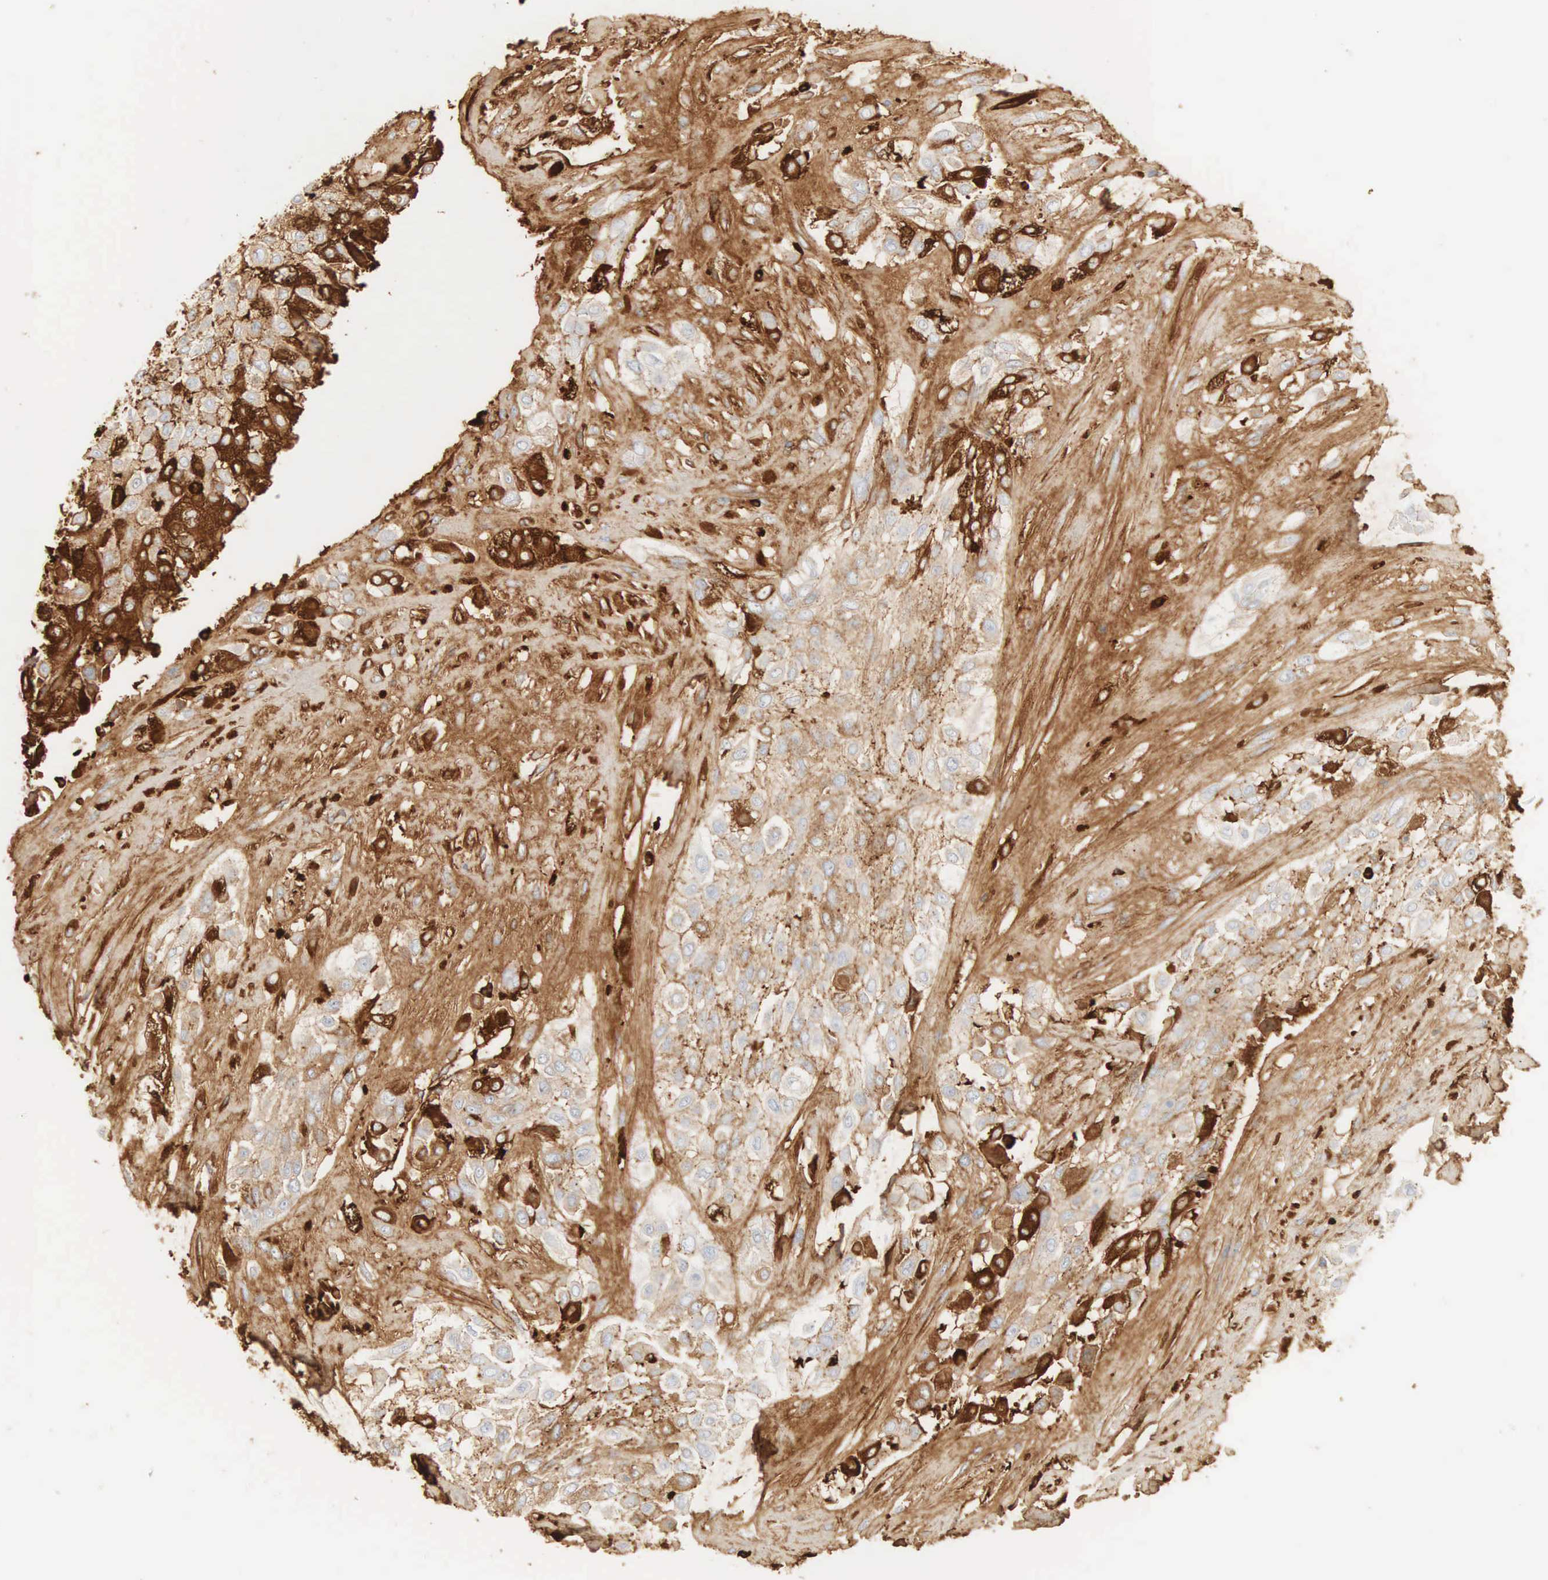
{"staining": {"intensity": "moderate", "quantity": "25%-75%", "location": "cytoplasmic/membranous"}, "tissue": "urothelial cancer", "cell_type": "Tumor cells", "image_type": "cancer", "snomed": [{"axis": "morphology", "description": "Urothelial carcinoma, High grade"}, {"axis": "topography", "description": "Urinary bladder"}], "caption": "Urothelial cancer stained for a protein (brown) exhibits moderate cytoplasmic/membranous positive staining in approximately 25%-75% of tumor cells.", "gene": "IGLC3", "patient": {"sex": "male", "age": 57}}